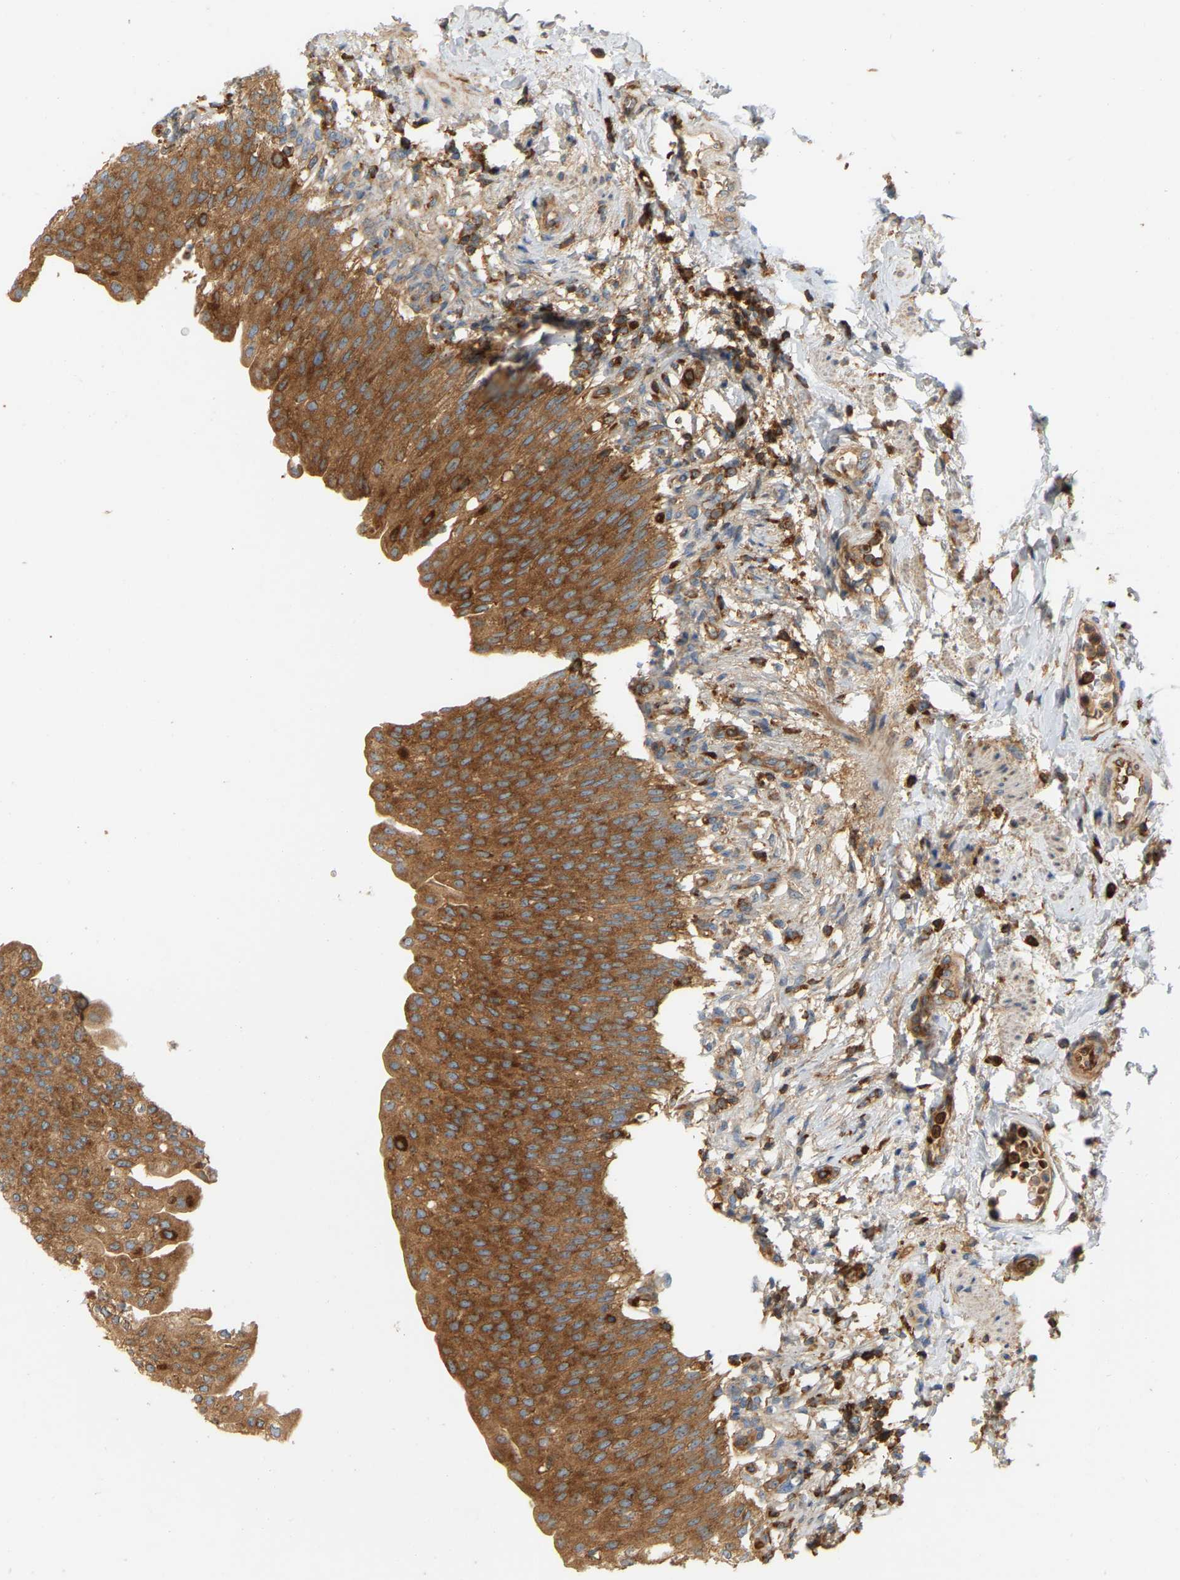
{"staining": {"intensity": "strong", "quantity": ">75%", "location": "cytoplasmic/membranous"}, "tissue": "urinary bladder", "cell_type": "Urothelial cells", "image_type": "normal", "snomed": [{"axis": "morphology", "description": "Normal tissue, NOS"}, {"axis": "topography", "description": "Urinary bladder"}], "caption": "The micrograph exhibits a brown stain indicating the presence of a protein in the cytoplasmic/membranous of urothelial cells in urinary bladder. The protein is stained brown, and the nuclei are stained in blue (DAB IHC with brightfield microscopy, high magnification).", "gene": "AKAP13", "patient": {"sex": "female", "age": 60}}